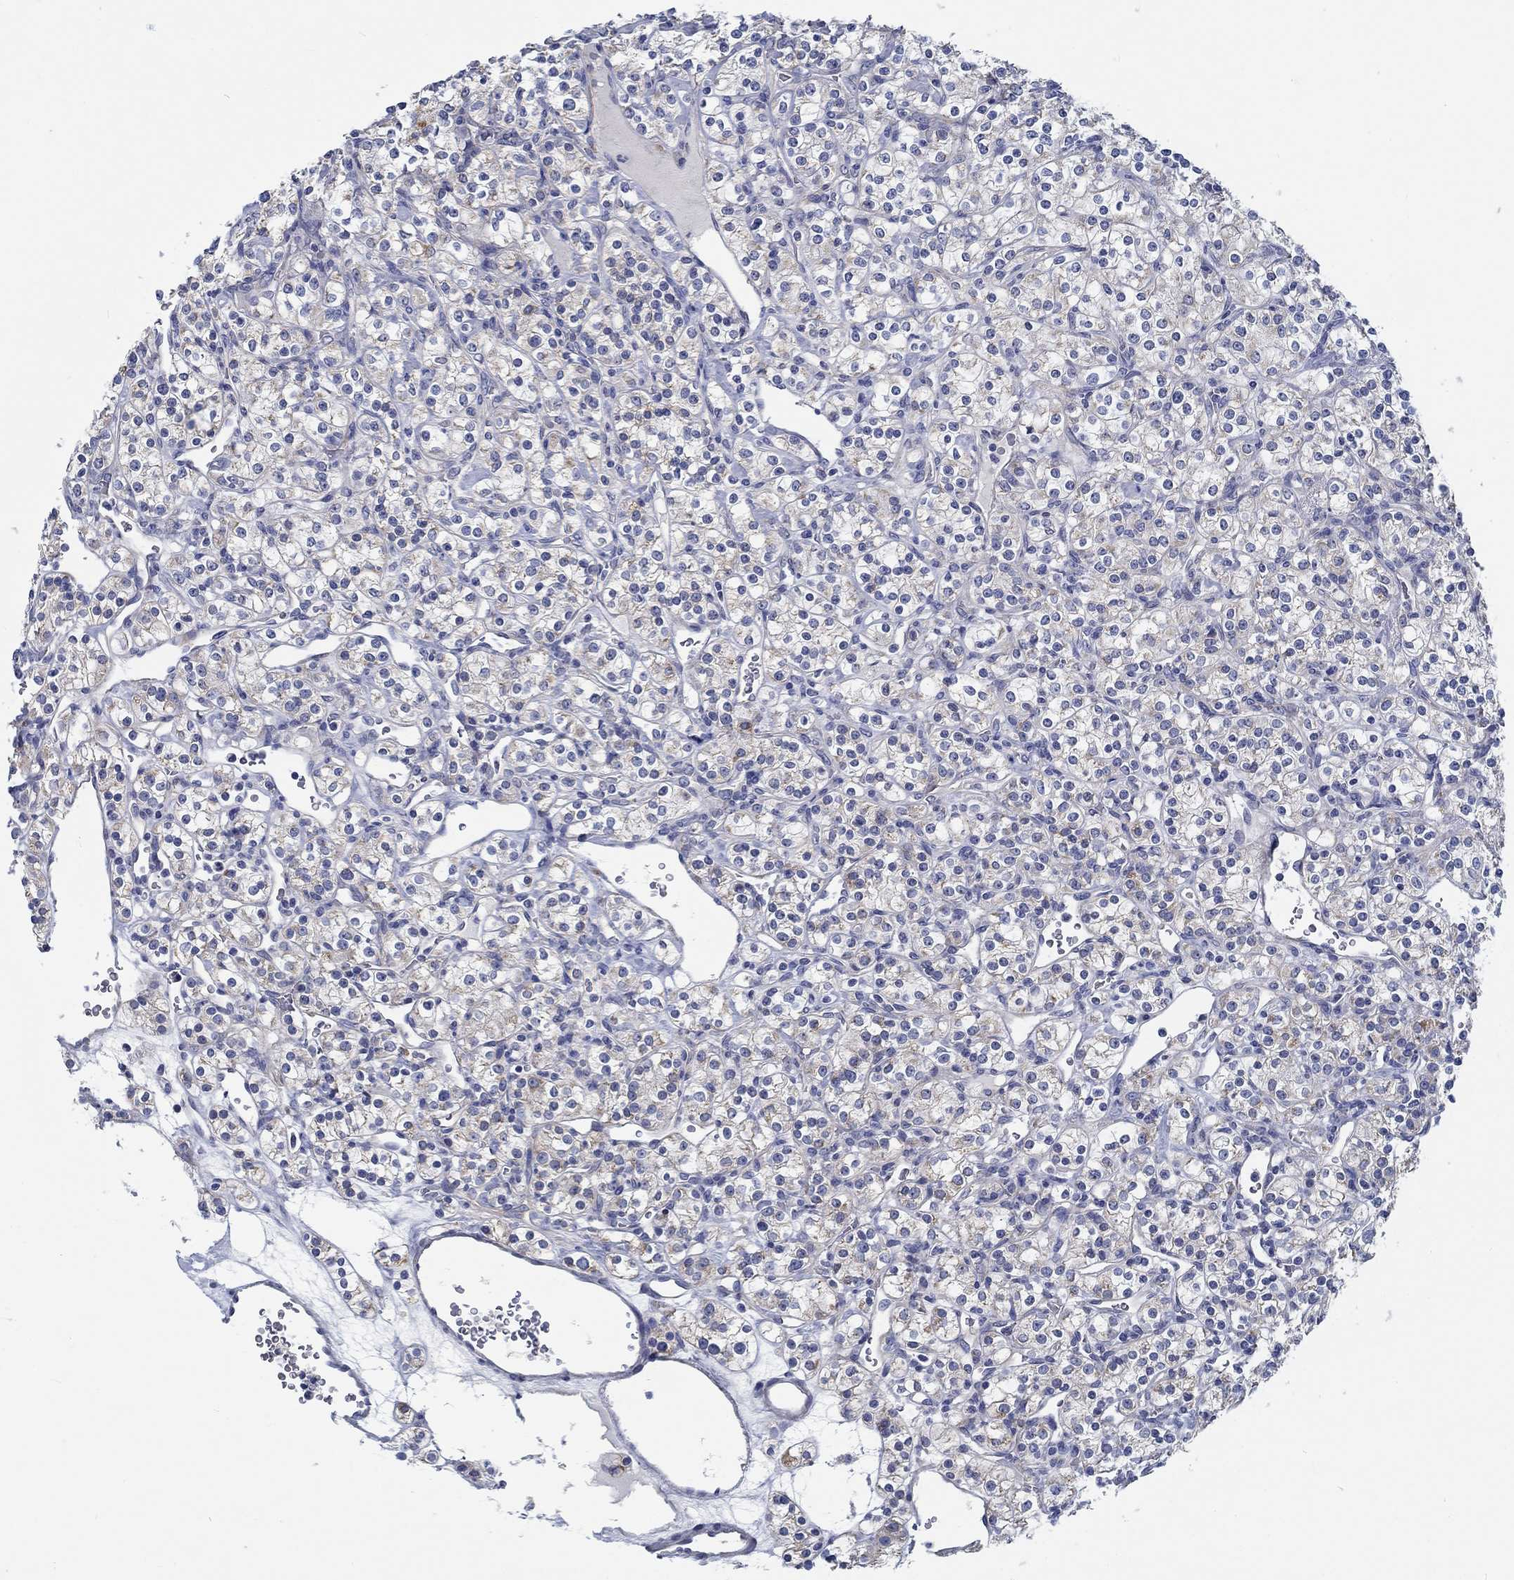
{"staining": {"intensity": "weak", "quantity": "25%-75%", "location": "cytoplasmic/membranous"}, "tissue": "renal cancer", "cell_type": "Tumor cells", "image_type": "cancer", "snomed": [{"axis": "morphology", "description": "Adenocarcinoma, NOS"}, {"axis": "topography", "description": "Kidney"}], "caption": "Immunohistochemical staining of renal adenocarcinoma displays low levels of weak cytoplasmic/membranous expression in approximately 25%-75% of tumor cells.", "gene": "MYBPC1", "patient": {"sex": "male", "age": 77}}